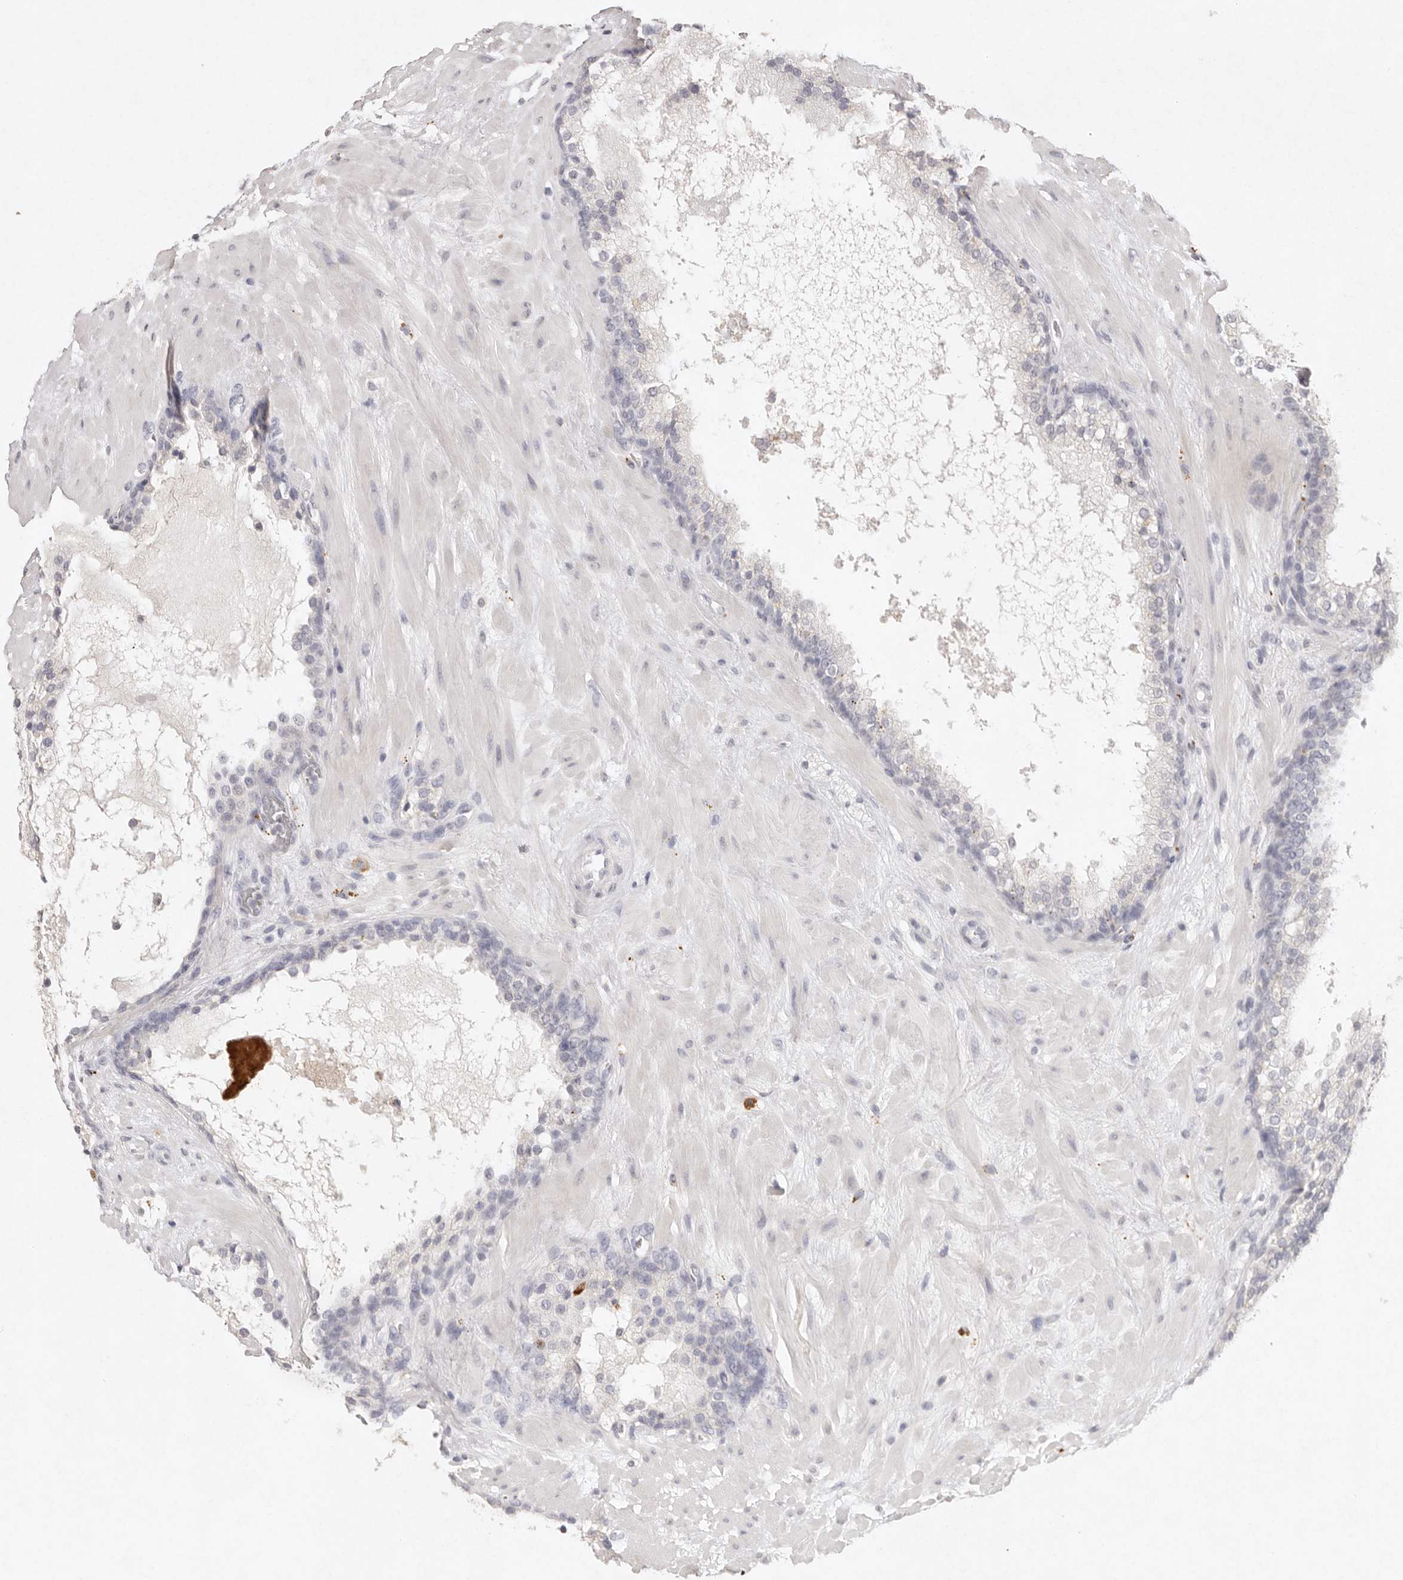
{"staining": {"intensity": "negative", "quantity": "none", "location": "none"}, "tissue": "prostate cancer", "cell_type": "Tumor cells", "image_type": "cancer", "snomed": [{"axis": "morphology", "description": "Adenocarcinoma, High grade"}, {"axis": "topography", "description": "Prostate"}], "caption": "The image displays no staining of tumor cells in prostate cancer.", "gene": "FAM185A", "patient": {"sex": "male", "age": 56}}